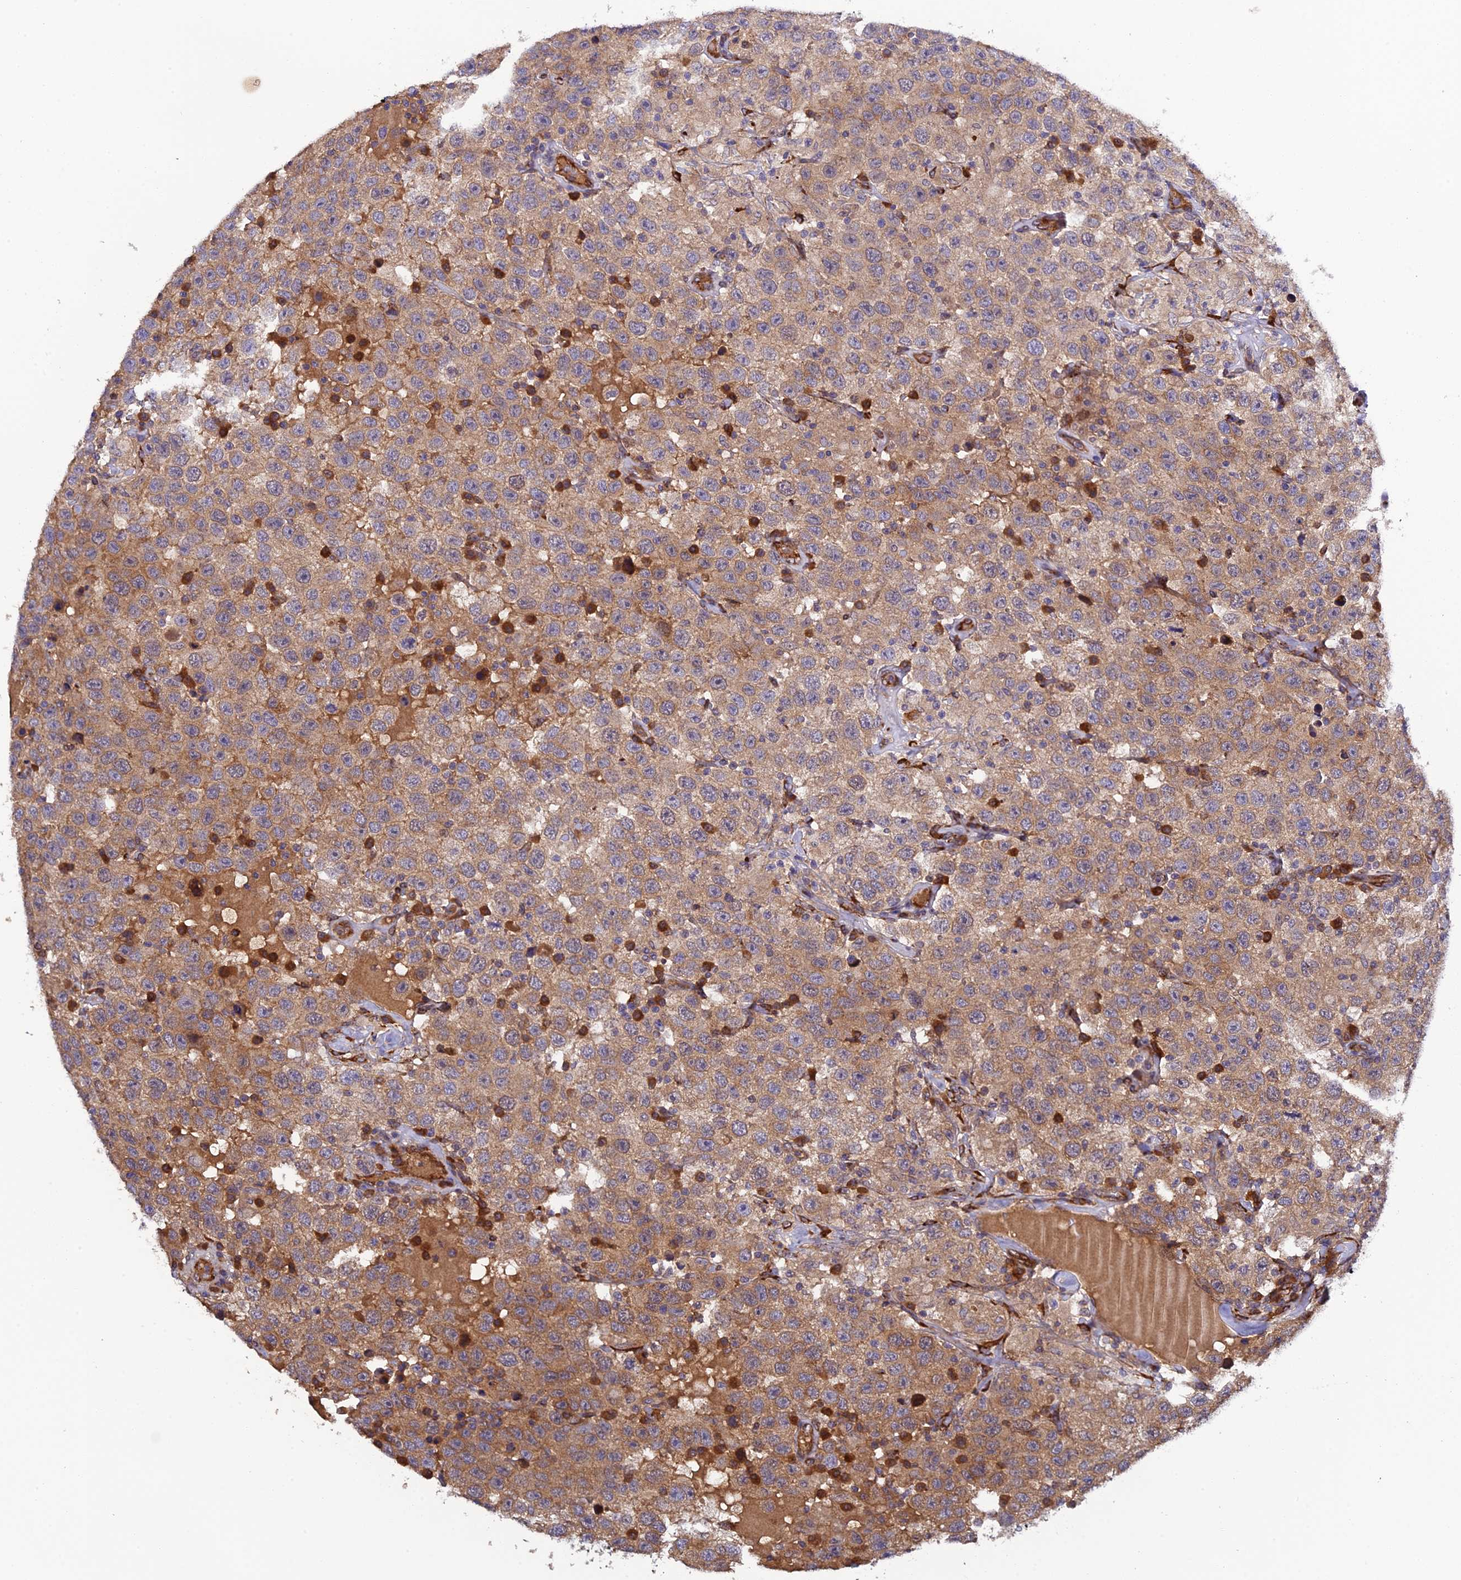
{"staining": {"intensity": "moderate", "quantity": ">75%", "location": "cytoplasmic/membranous"}, "tissue": "testis cancer", "cell_type": "Tumor cells", "image_type": "cancer", "snomed": [{"axis": "morphology", "description": "Seminoma, NOS"}, {"axis": "topography", "description": "Testis"}], "caption": "A brown stain shows moderate cytoplasmic/membranous expression of a protein in human testis seminoma tumor cells. The staining is performed using DAB brown chromogen to label protein expression. The nuclei are counter-stained blue using hematoxylin.", "gene": "P3H3", "patient": {"sex": "male", "age": 41}}